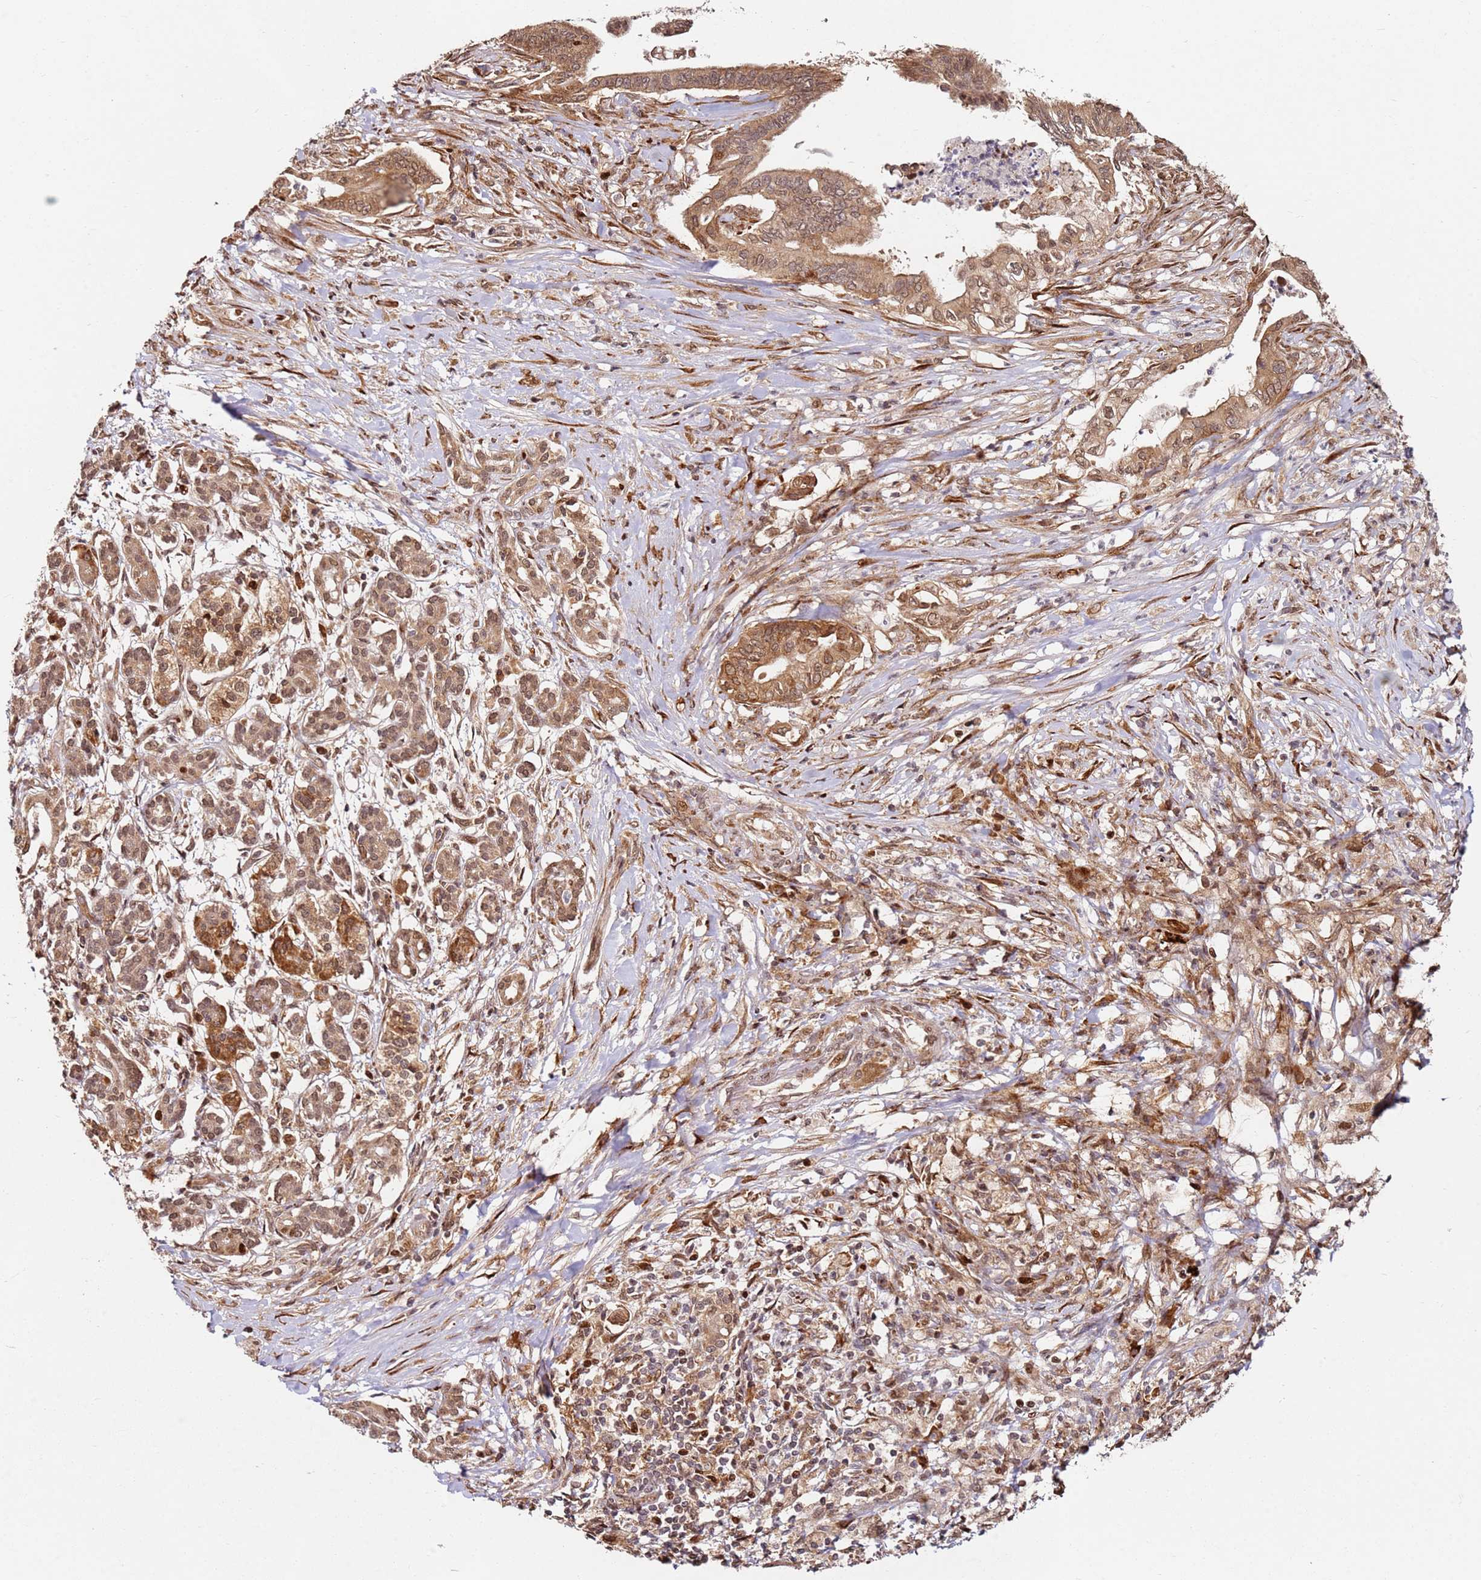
{"staining": {"intensity": "moderate", "quantity": ">75%", "location": "cytoplasmic/membranous,nuclear"}, "tissue": "pancreatic cancer", "cell_type": "Tumor cells", "image_type": "cancer", "snomed": [{"axis": "morphology", "description": "Adenocarcinoma, NOS"}, {"axis": "topography", "description": "Pancreas"}], "caption": "DAB (3,3'-diaminobenzidine) immunohistochemical staining of adenocarcinoma (pancreatic) demonstrates moderate cytoplasmic/membranous and nuclear protein expression in about >75% of tumor cells.", "gene": "RPS3A", "patient": {"sex": "male", "age": 58}}